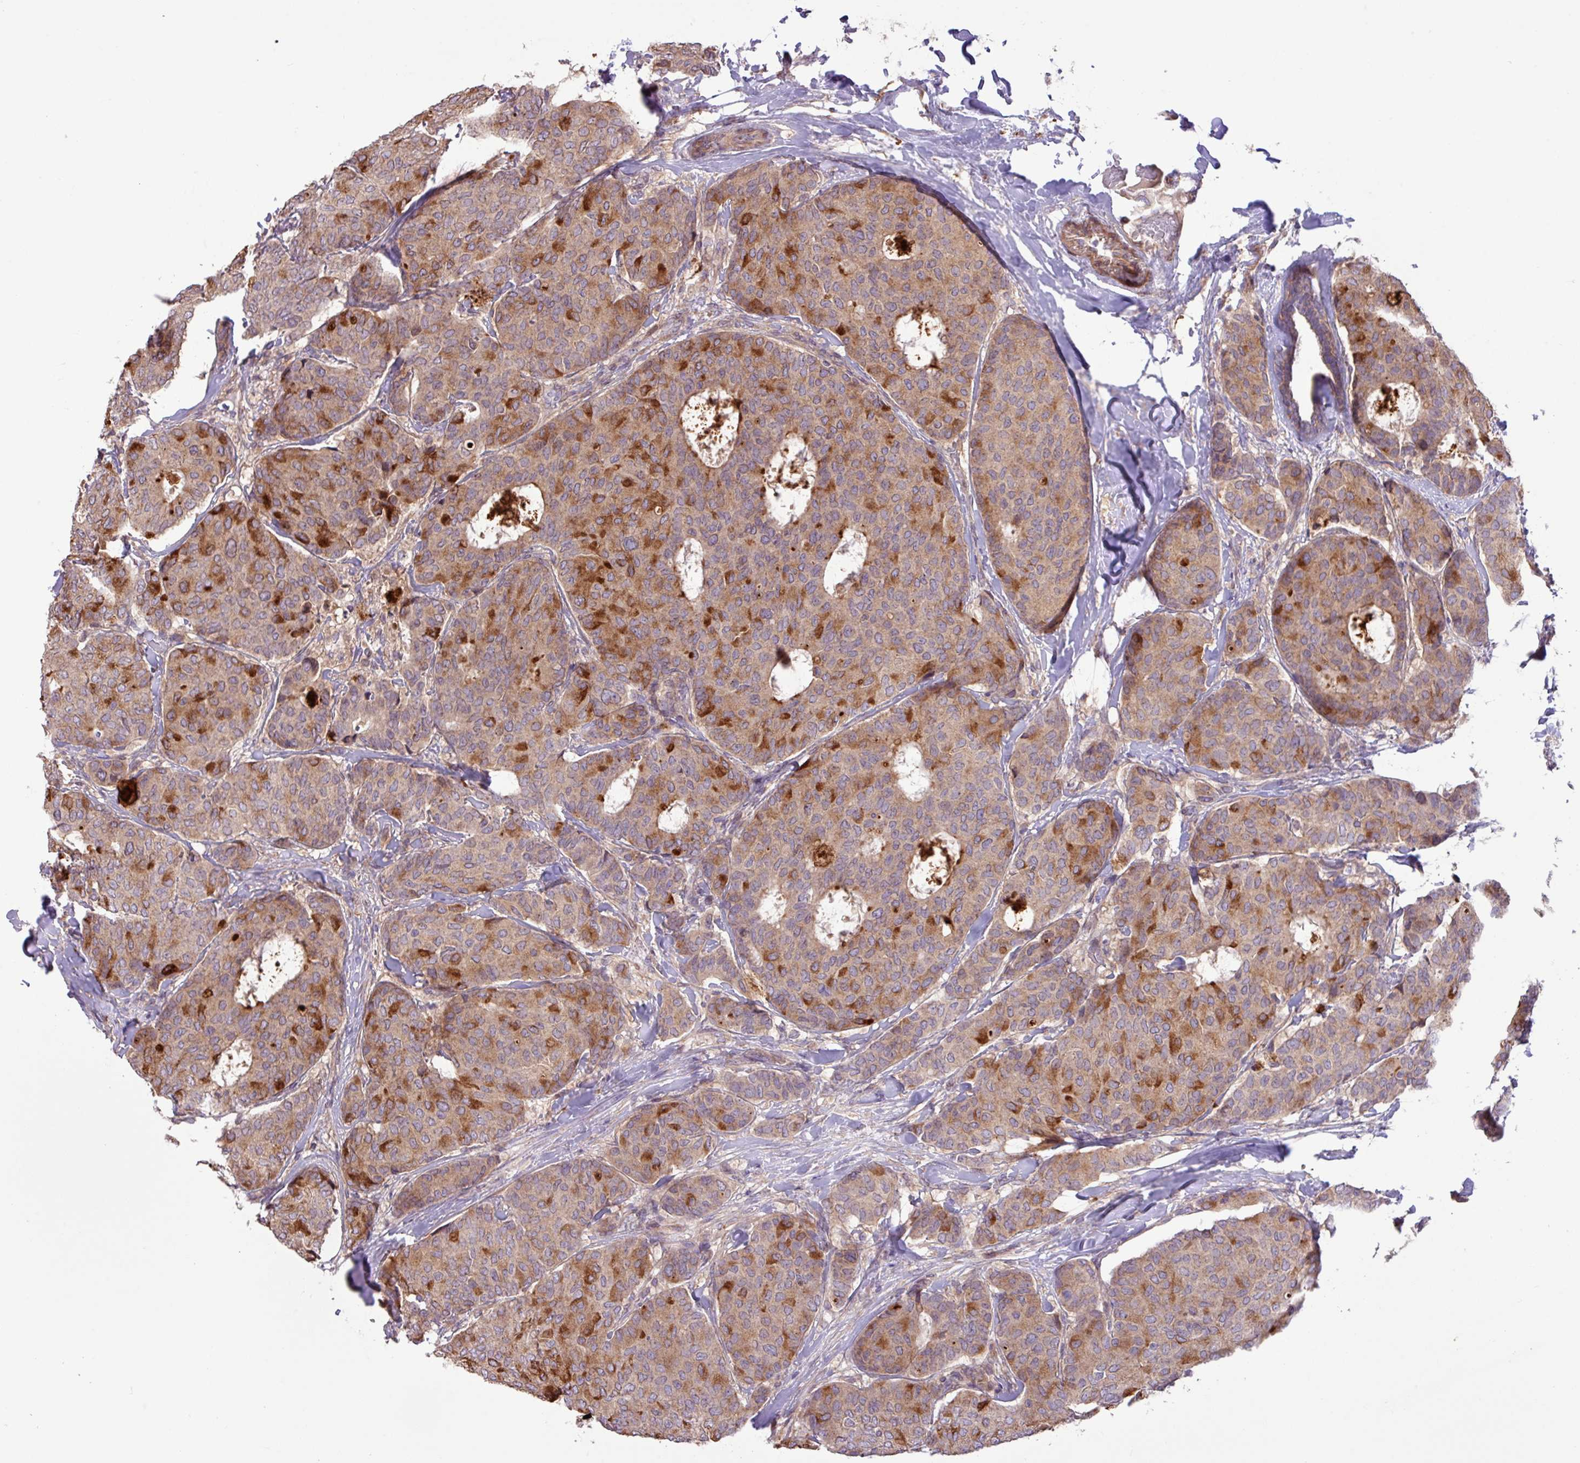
{"staining": {"intensity": "moderate", "quantity": ">75%", "location": "cytoplasmic/membranous"}, "tissue": "breast cancer", "cell_type": "Tumor cells", "image_type": "cancer", "snomed": [{"axis": "morphology", "description": "Duct carcinoma"}, {"axis": "topography", "description": "Breast"}], "caption": "Protein expression analysis of breast cancer shows moderate cytoplasmic/membranous positivity in about >75% of tumor cells.", "gene": "ARHGEF25", "patient": {"sex": "female", "age": 75}}